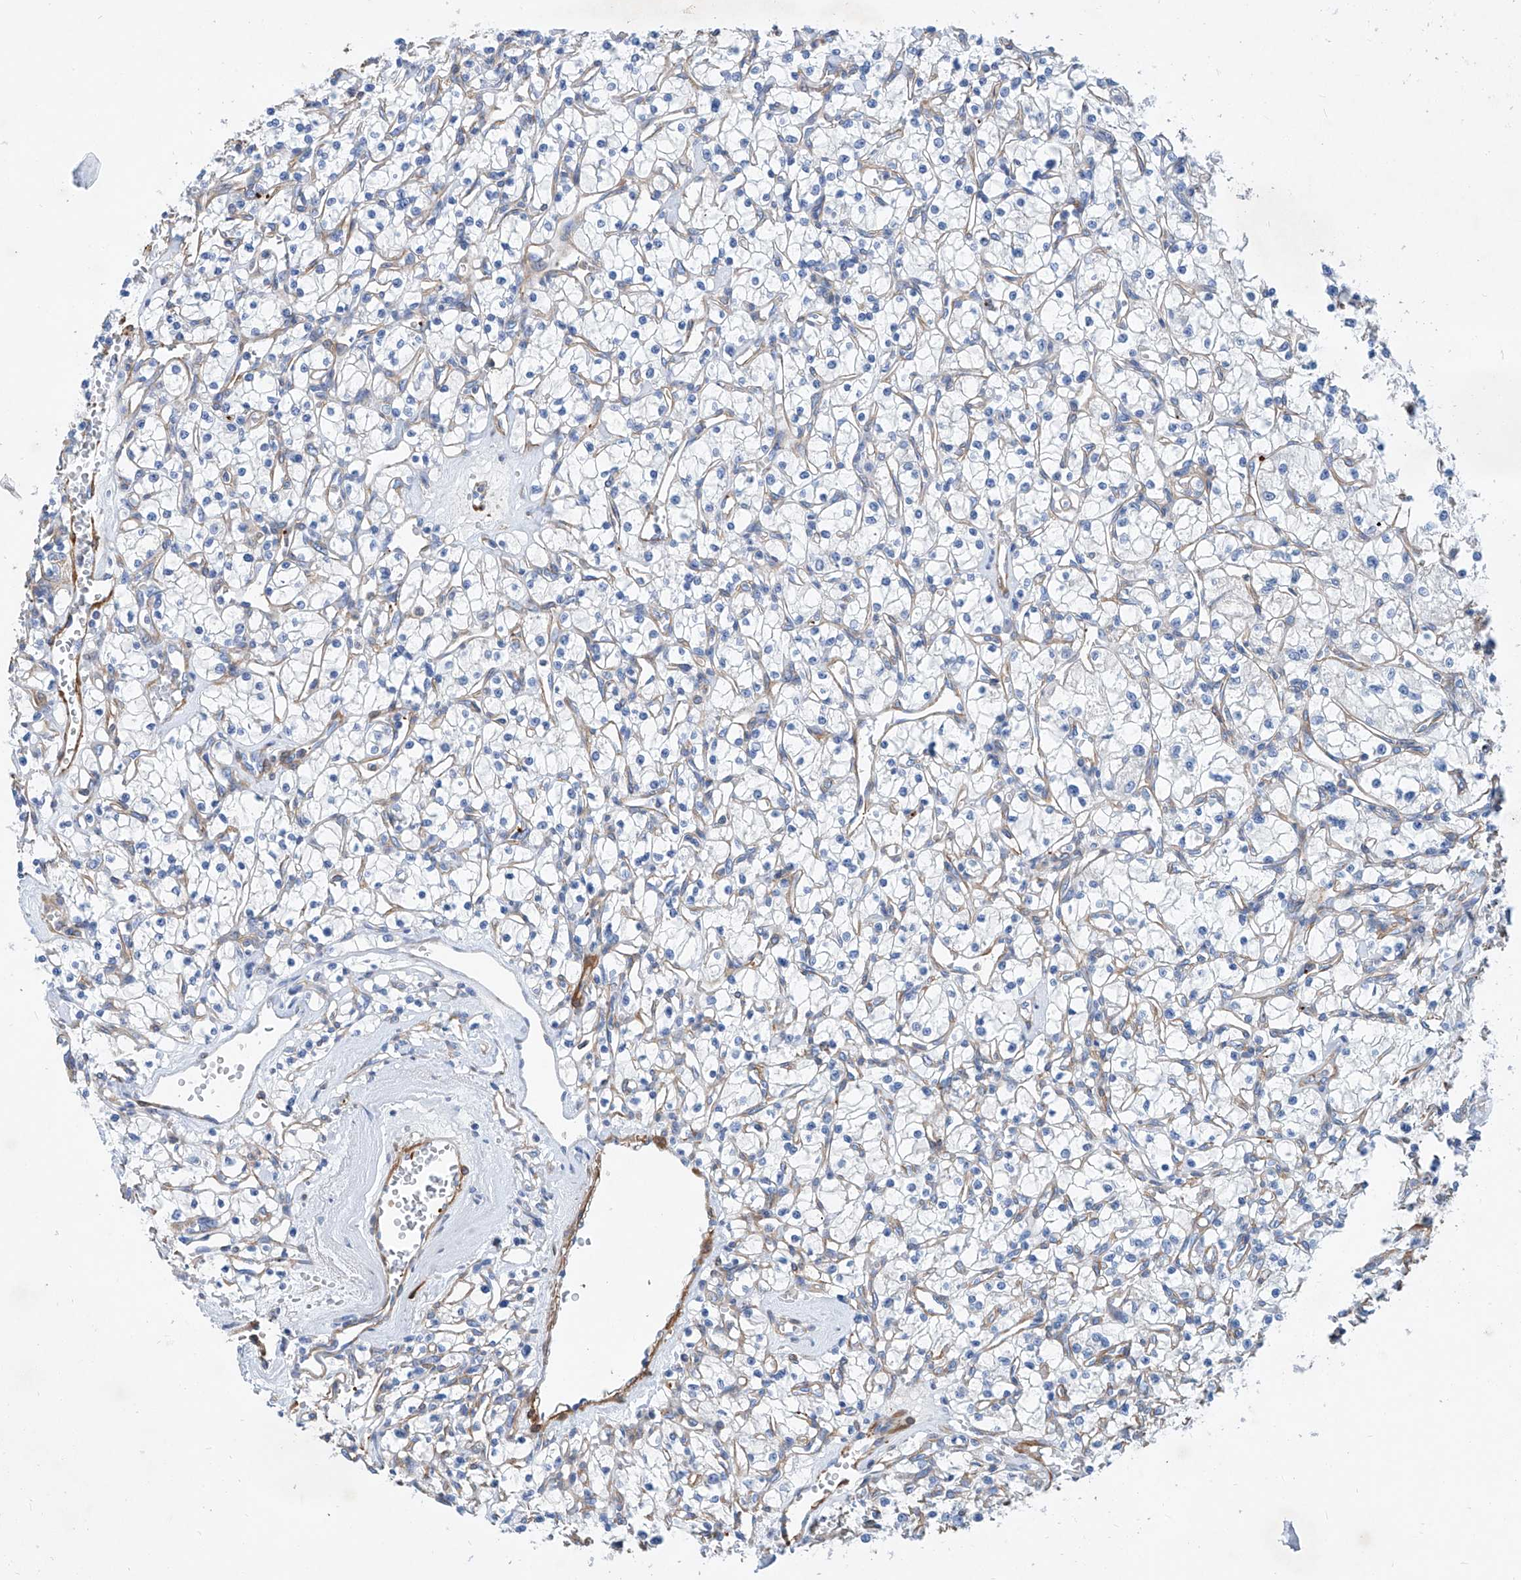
{"staining": {"intensity": "negative", "quantity": "none", "location": "none"}, "tissue": "renal cancer", "cell_type": "Tumor cells", "image_type": "cancer", "snomed": [{"axis": "morphology", "description": "Adenocarcinoma, NOS"}, {"axis": "topography", "description": "Kidney"}], "caption": "Human renal adenocarcinoma stained for a protein using immunohistochemistry demonstrates no expression in tumor cells.", "gene": "TAS2R60", "patient": {"sex": "female", "age": 59}}